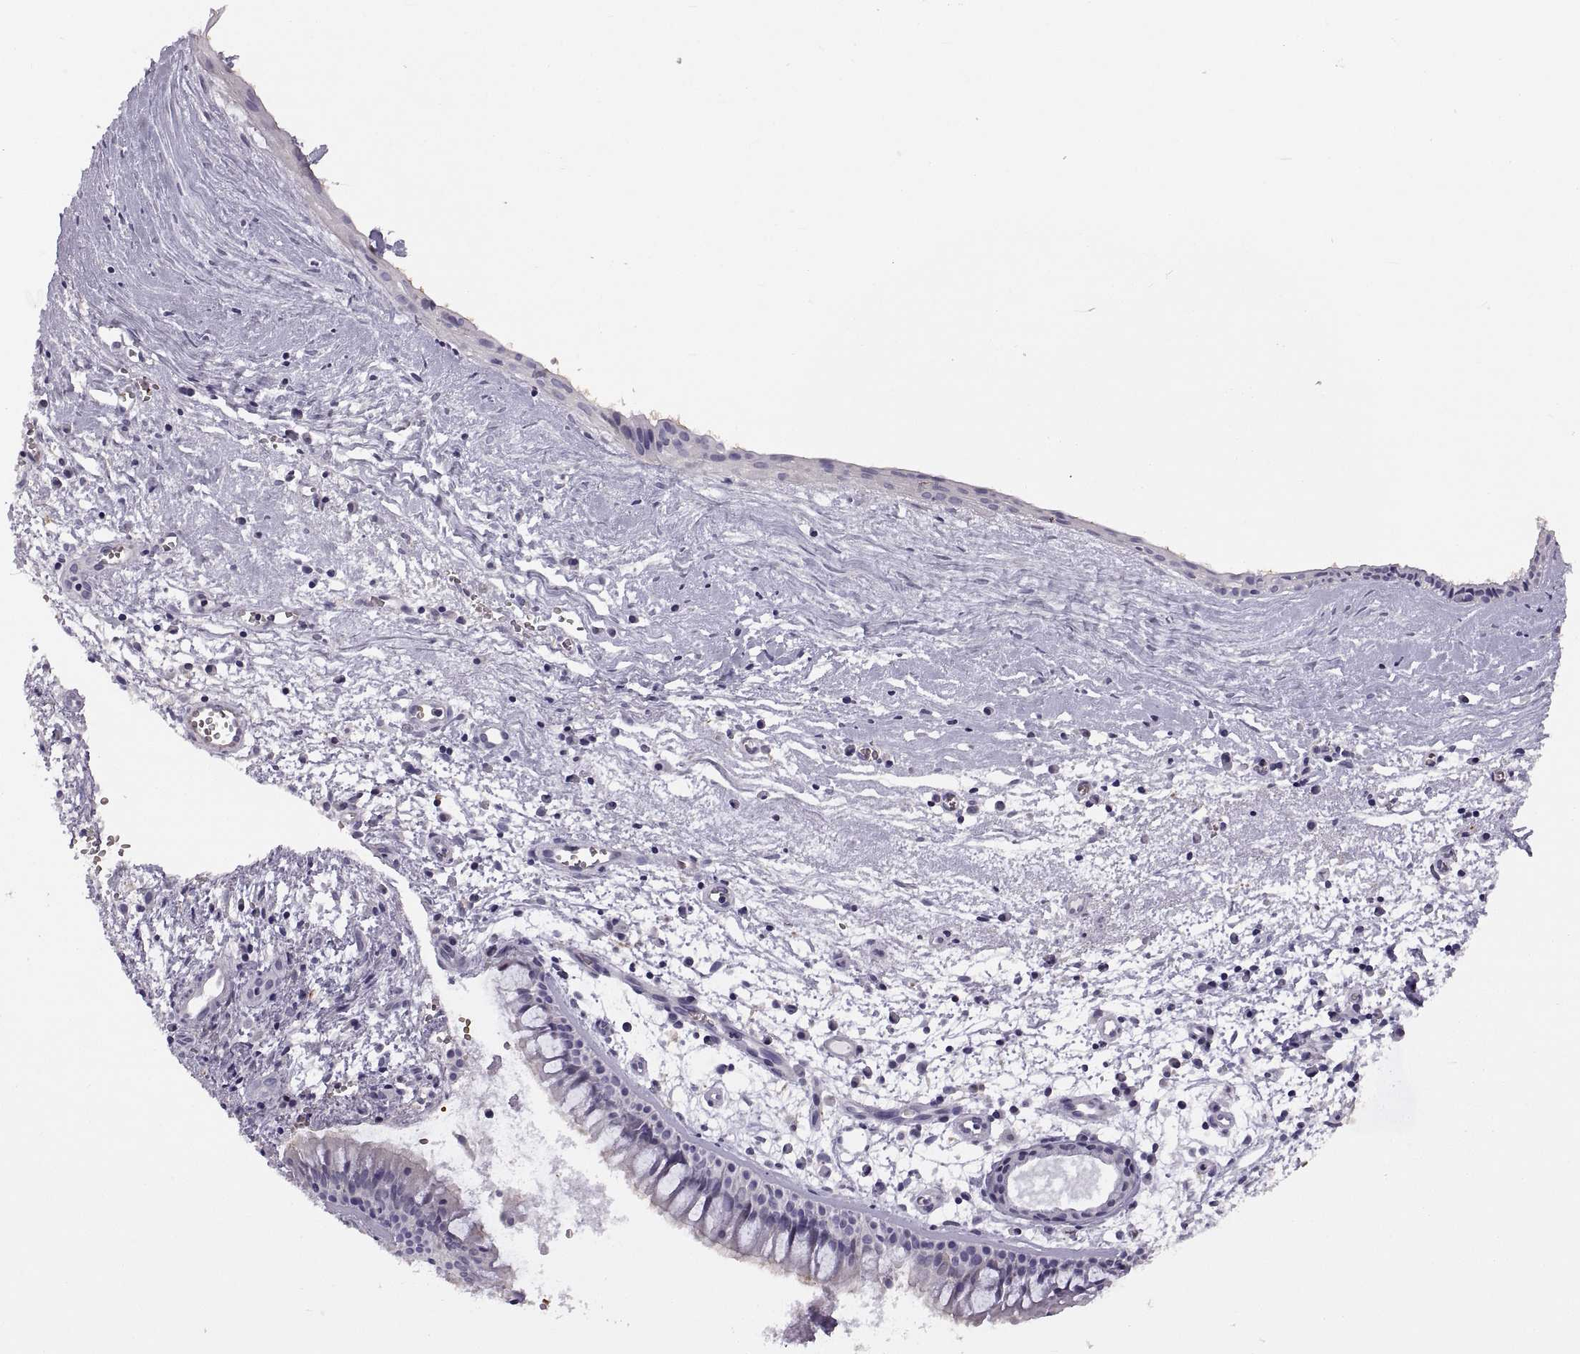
{"staining": {"intensity": "negative", "quantity": "none", "location": "none"}, "tissue": "nasopharynx", "cell_type": "Respiratory epithelial cells", "image_type": "normal", "snomed": [{"axis": "morphology", "description": "Normal tissue, NOS"}, {"axis": "topography", "description": "Nasopharynx"}], "caption": "Immunohistochemical staining of unremarkable human nasopharynx exhibits no significant staining in respiratory epithelial cells. Brightfield microscopy of immunohistochemistry stained with DAB (3,3'-diaminobenzidine) (brown) and hematoxylin (blue), captured at high magnification.", "gene": "MEIOC", "patient": {"sex": "male", "age": 83}}